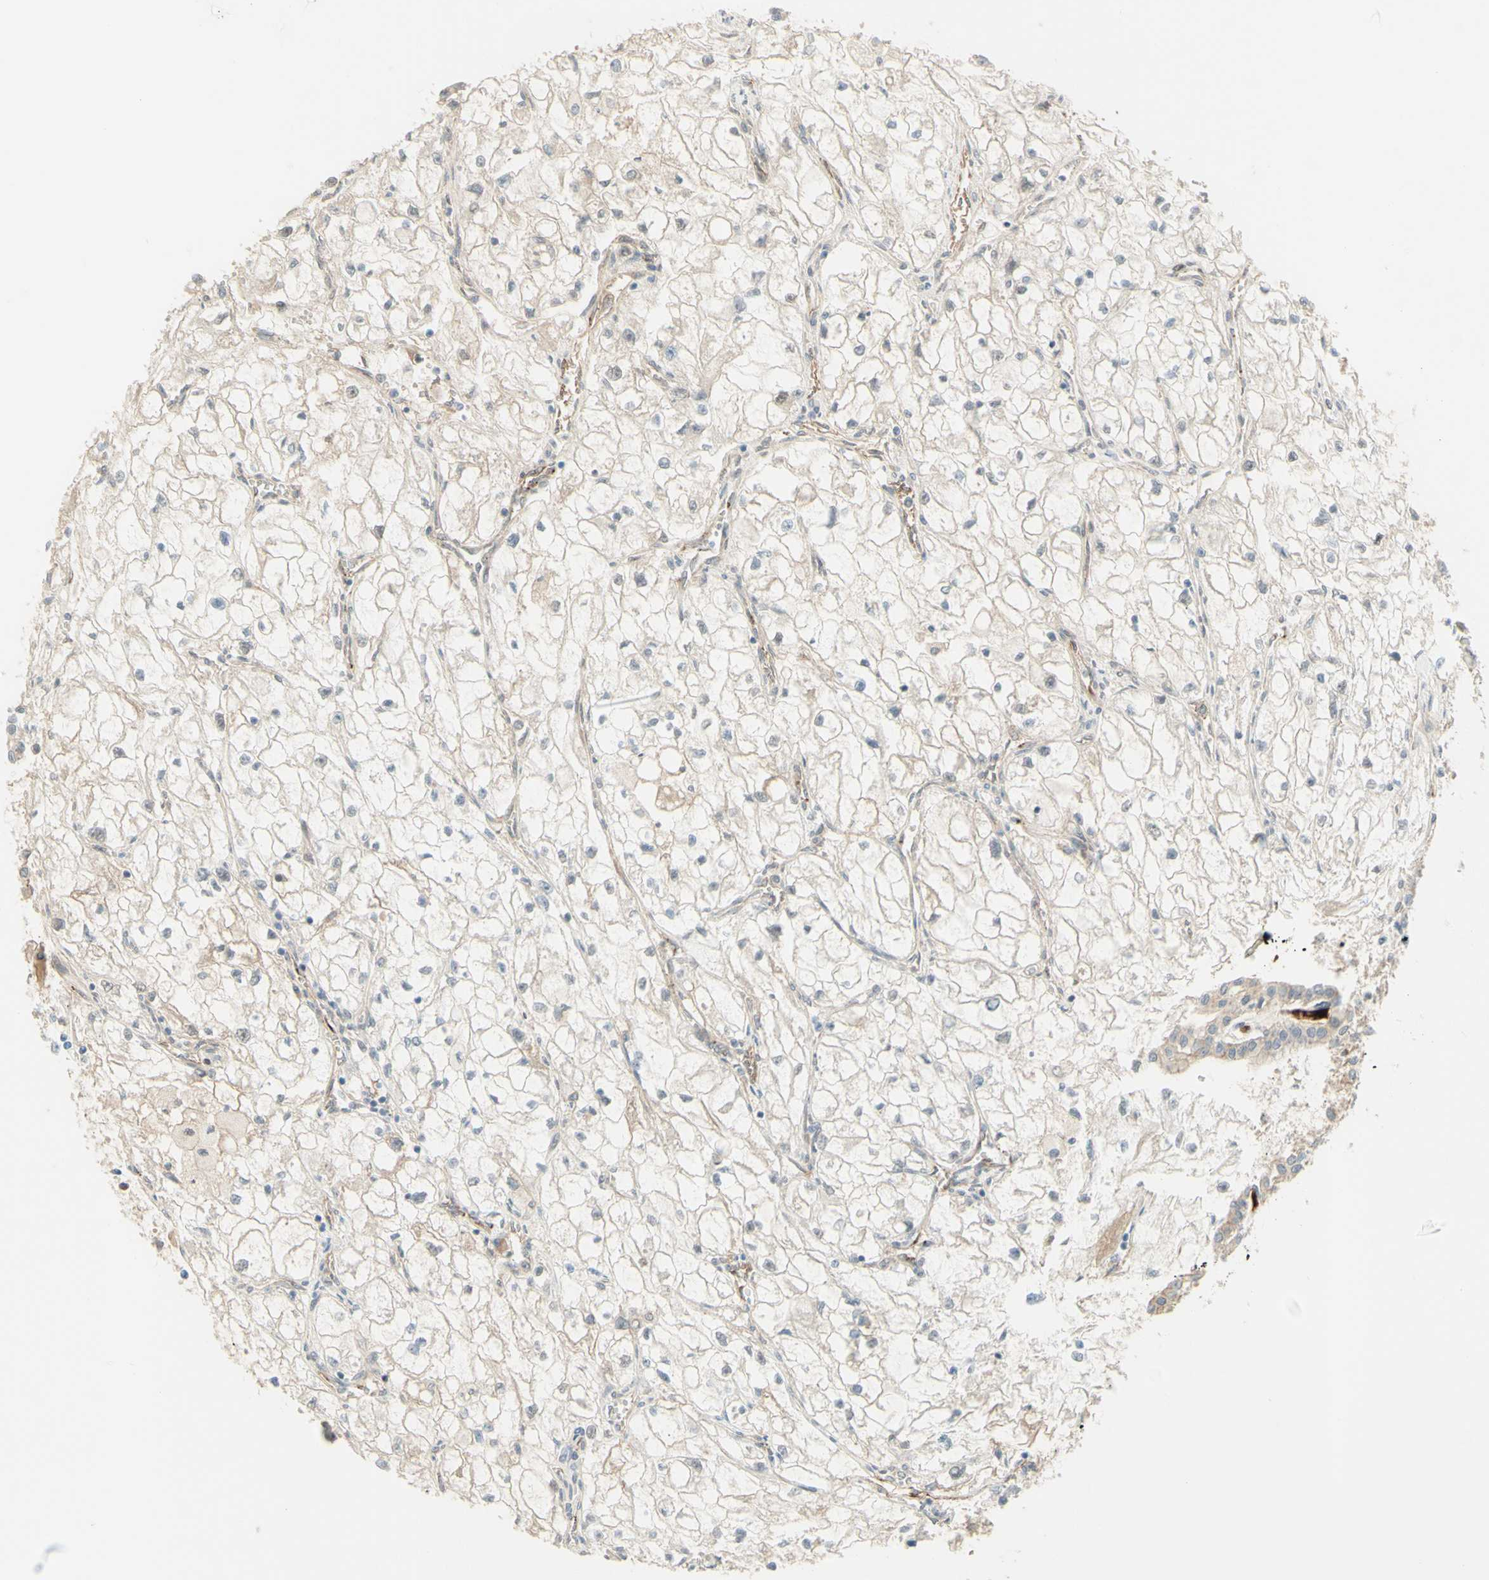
{"staining": {"intensity": "negative", "quantity": "none", "location": "none"}, "tissue": "renal cancer", "cell_type": "Tumor cells", "image_type": "cancer", "snomed": [{"axis": "morphology", "description": "Adenocarcinoma, NOS"}, {"axis": "topography", "description": "Kidney"}], "caption": "A high-resolution micrograph shows immunohistochemistry staining of adenocarcinoma (renal), which displays no significant expression in tumor cells.", "gene": "ANGPT2", "patient": {"sex": "female", "age": 70}}